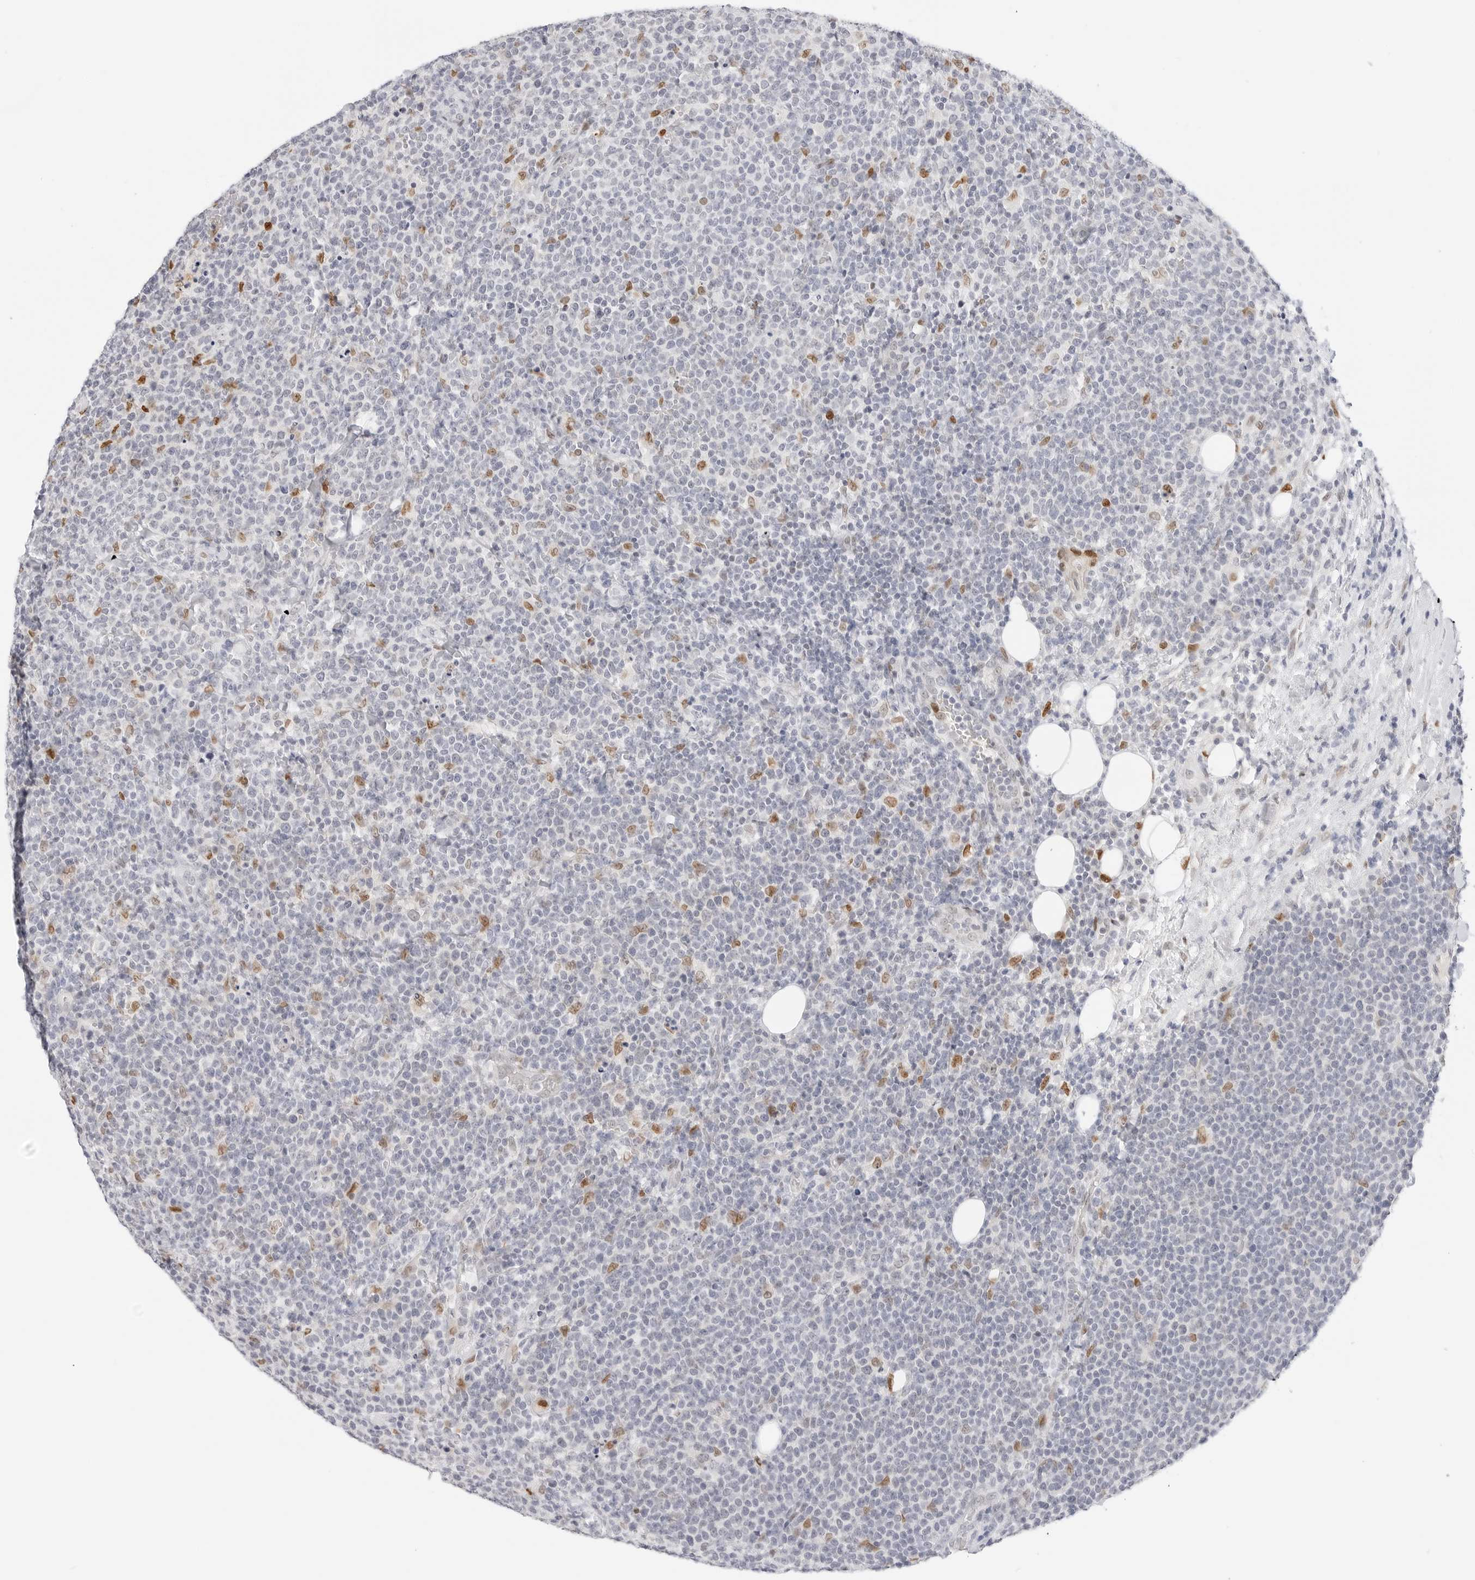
{"staining": {"intensity": "moderate", "quantity": "<25%", "location": "nuclear"}, "tissue": "lymphoma", "cell_type": "Tumor cells", "image_type": "cancer", "snomed": [{"axis": "morphology", "description": "Malignant lymphoma, non-Hodgkin's type, High grade"}, {"axis": "topography", "description": "Lymph node"}], "caption": "High-grade malignant lymphoma, non-Hodgkin's type stained for a protein reveals moderate nuclear positivity in tumor cells.", "gene": "SPIDR", "patient": {"sex": "male", "age": 61}}